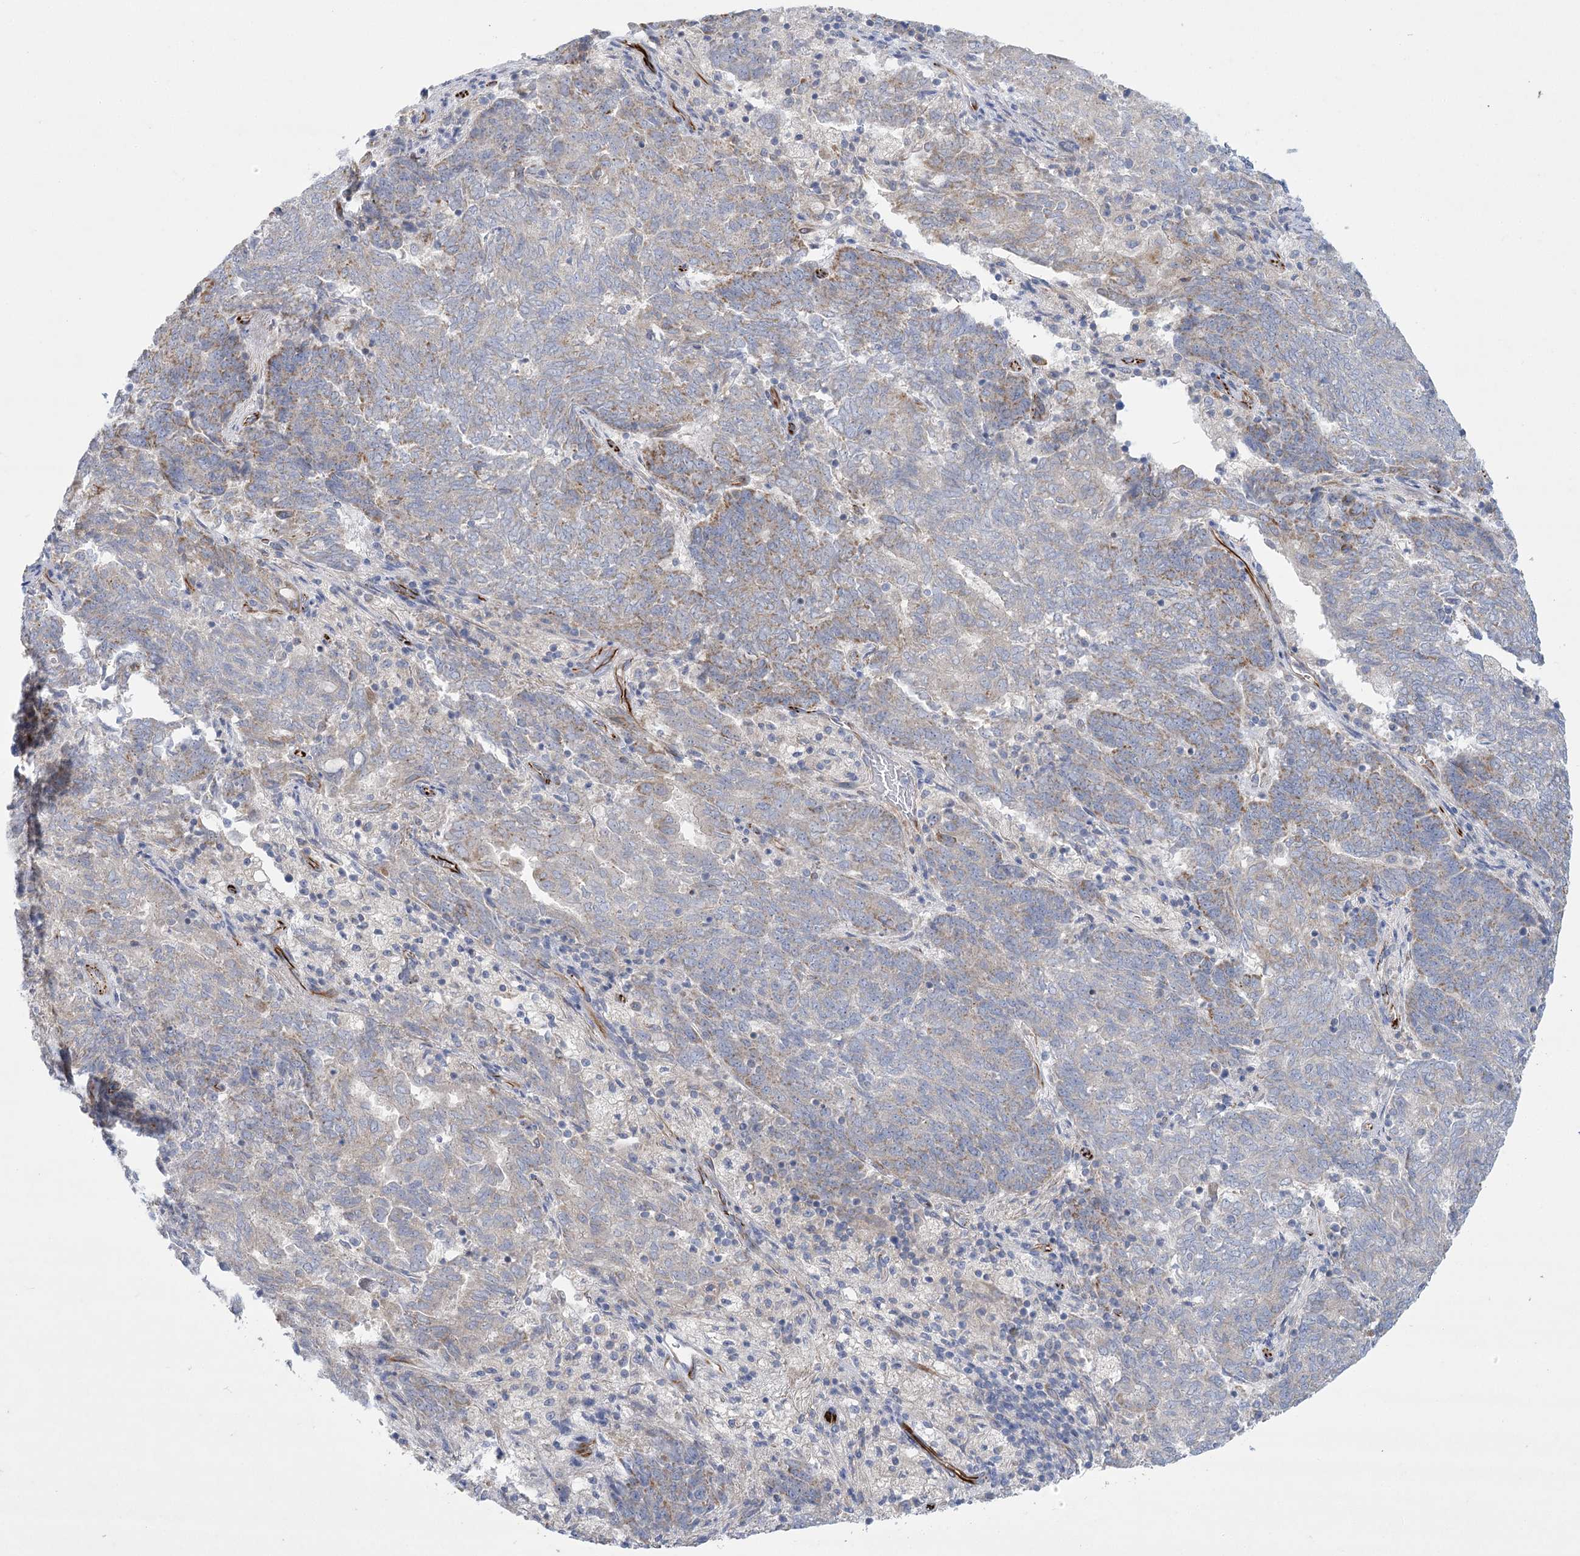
{"staining": {"intensity": "moderate", "quantity": "<25%", "location": "cytoplasmic/membranous"}, "tissue": "endometrial cancer", "cell_type": "Tumor cells", "image_type": "cancer", "snomed": [{"axis": "morphology", "description": "Adenocarcinoma, NOS"}, {"axis": "topography", "description": "Endometrium"}], "caption": "A photomicrograph of endometrial adenocarcinoma stained for a protein reveals moderate cytoplasmic/membranous brown staining in tumor cells.", "gene": "DHTKD1", "patient": {"sex": "female", "age": 80}}